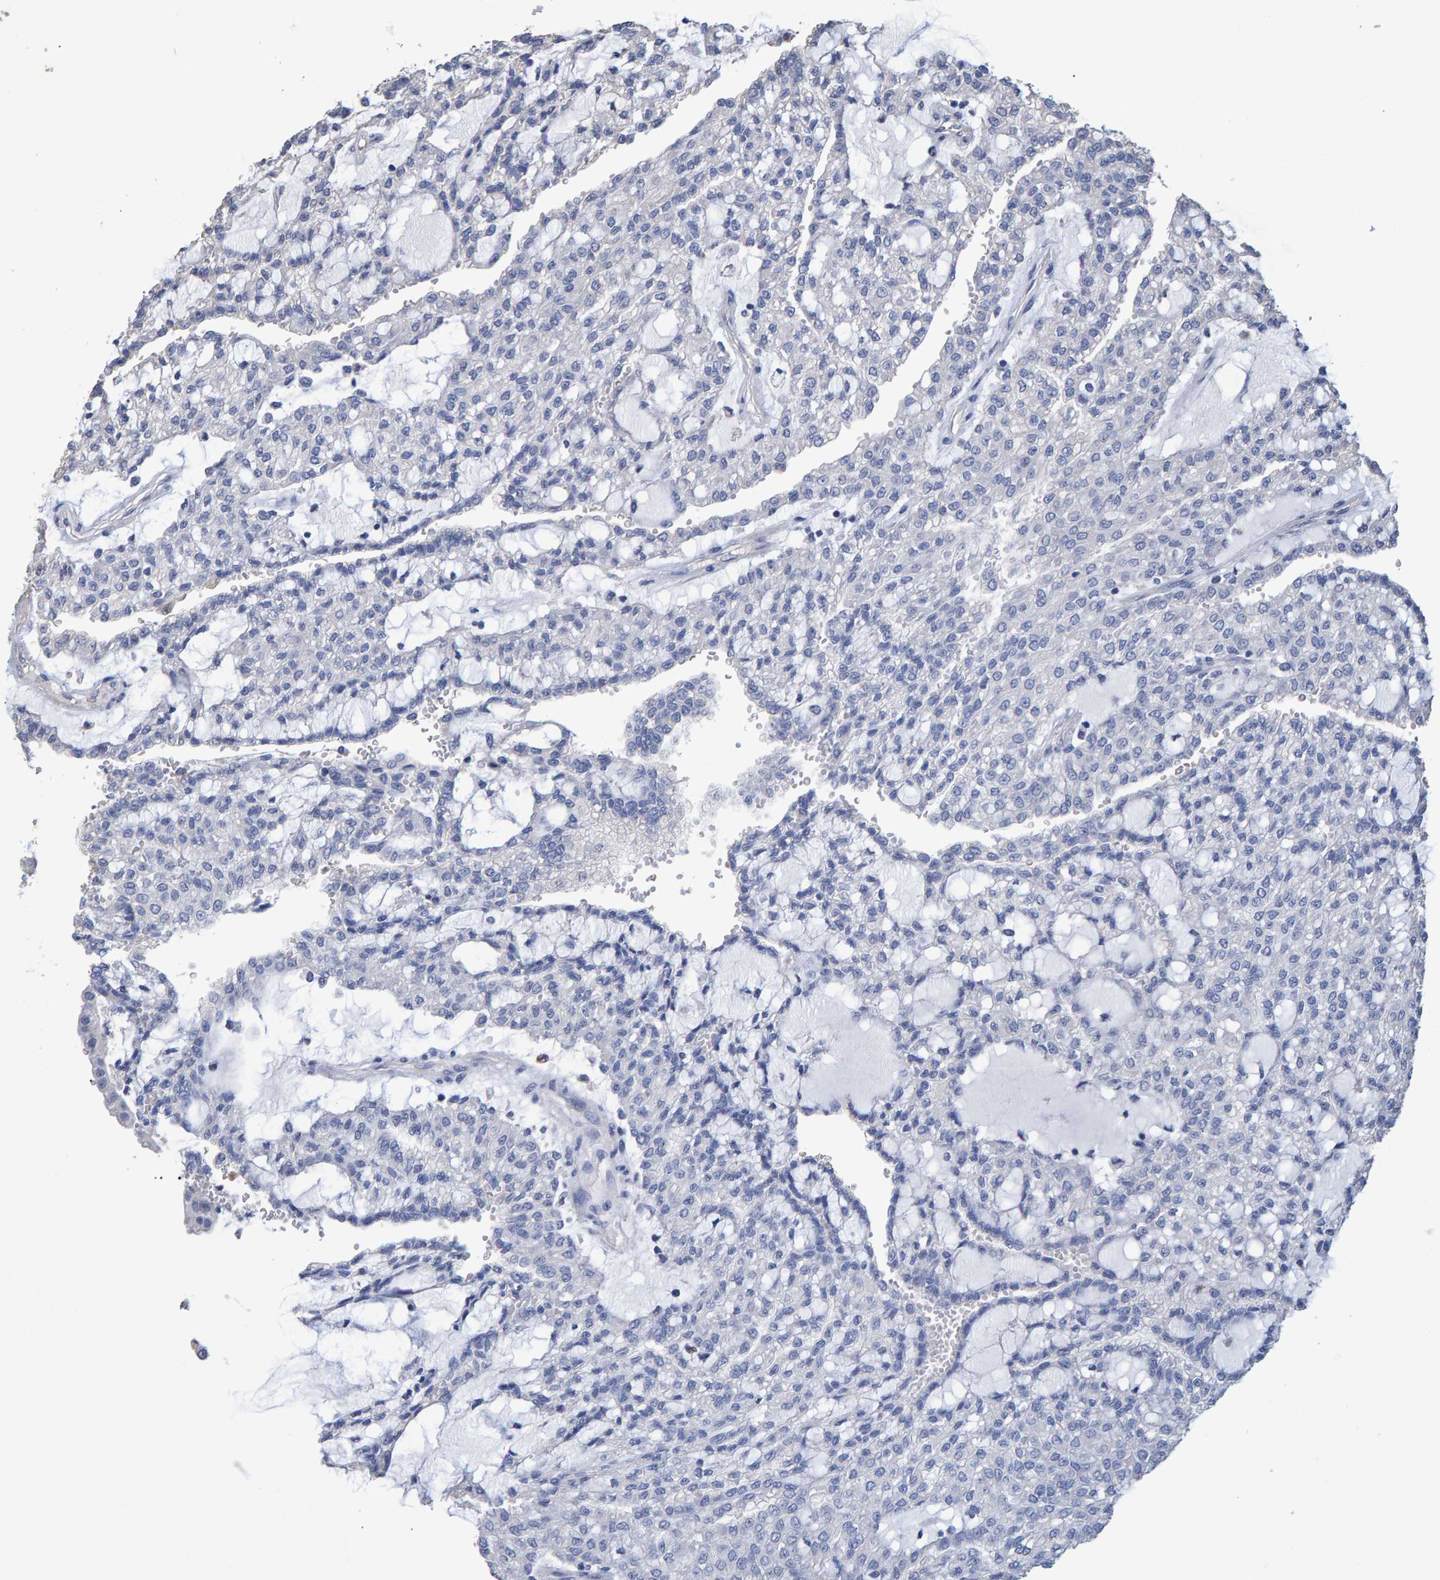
{"staining": {"intensity": "negative", "quantity": "none", "location": "none"}, "tissue": "renal cancer", "cell_type": "Tumor cells", "image_type": "cancer", "snomed": [{"axis": "morphology", "description": "Adenocarcinoma, NOS"}, {"axis": "topography", "description": "Kidney"}], "caption": "Renal adenocarcinoma was stained to show a protein in brown. There is no significant expression in tumor cells. (DAB immunohistochemistry (IHC), high magnification).", "gene": "HEMGN", "patient": {"sex": "male", "age": 63}}